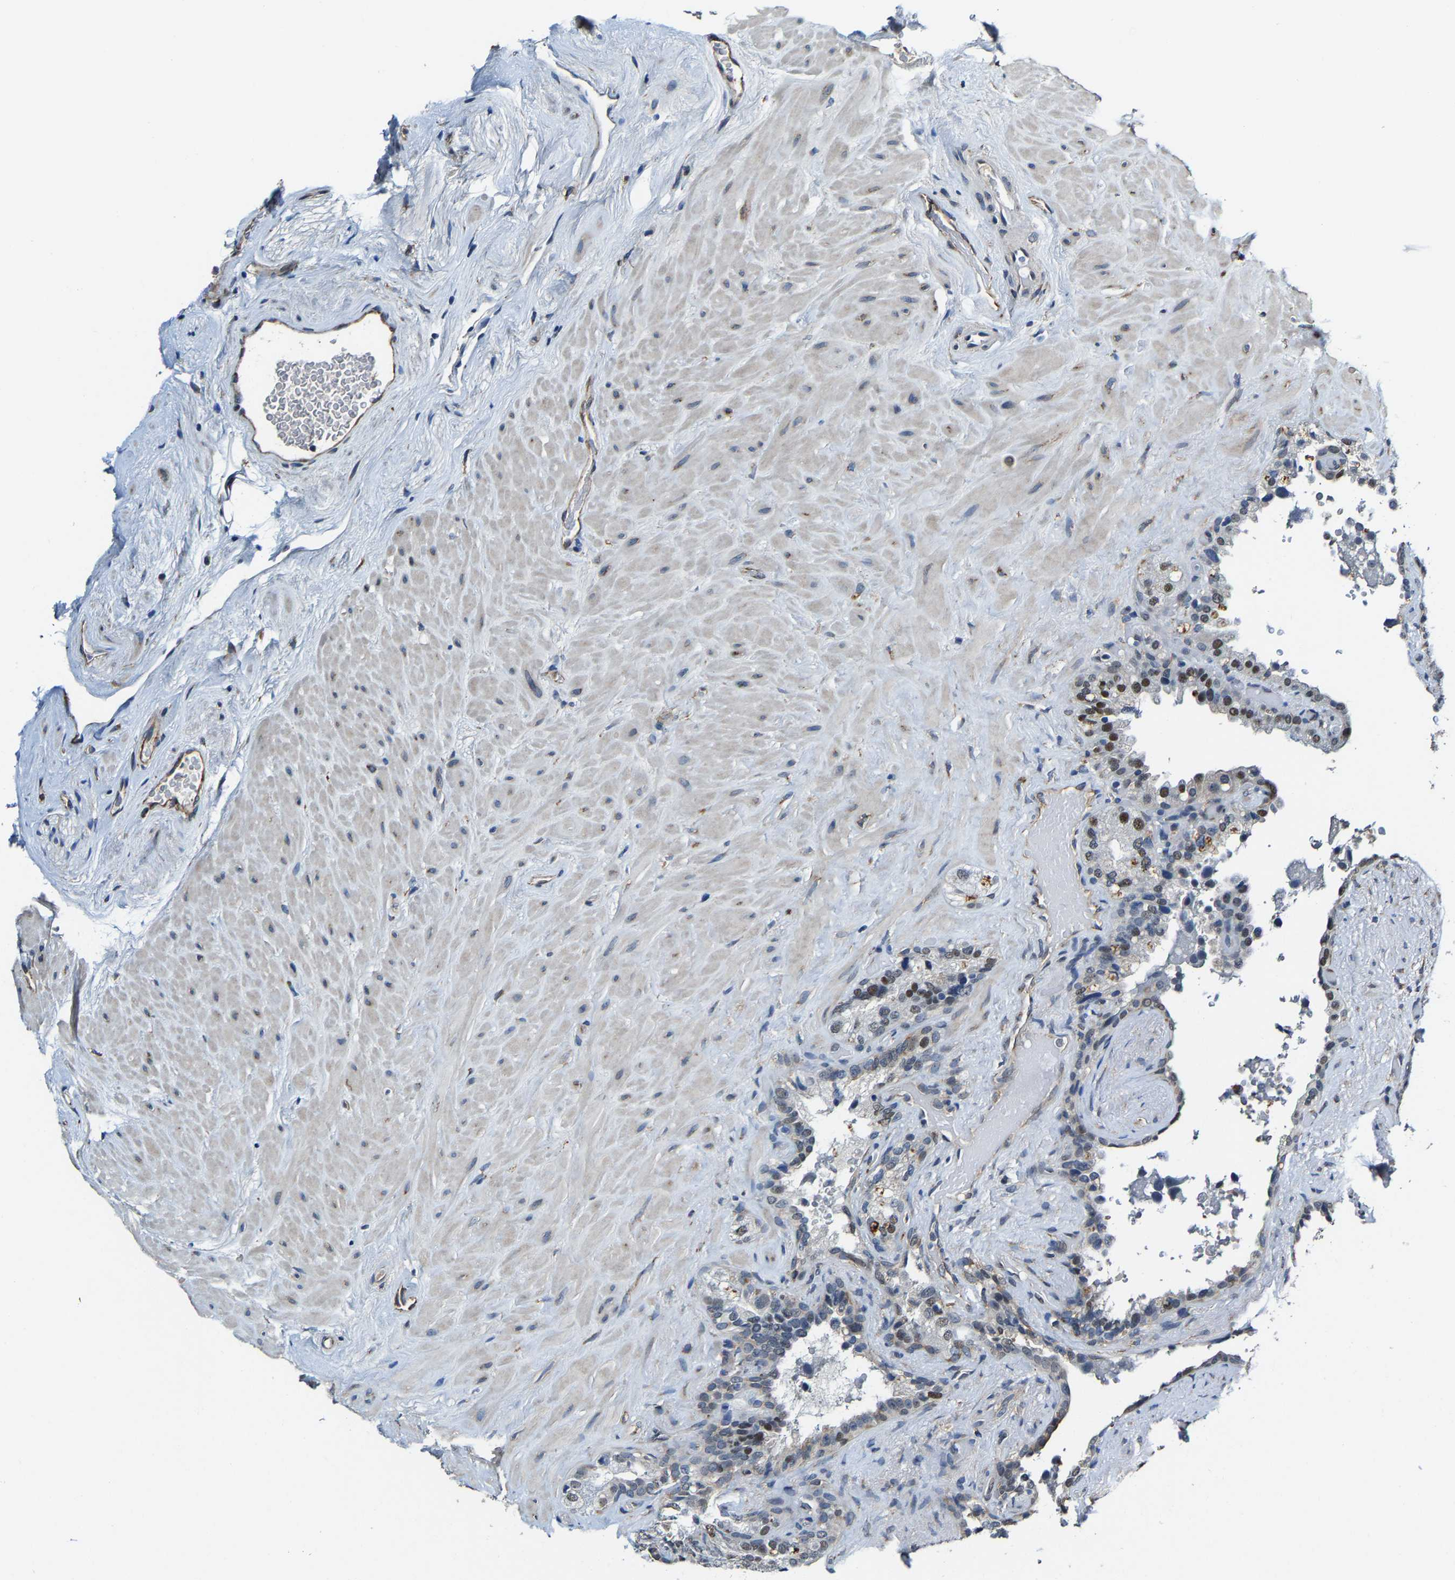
{"staining": {"intensity": "moderate", "quantity": "<25%", "location": "nuclear"}, "tissue": "seminal vesicle", "cell_type": "Glandular cells", "image_type": "normal", "snomed": [{"axis": "morphology", "description": "Normal tissue, NOS"}, {"axis": "topography", "description": "Seminal veicle"}], "caption": "Immunohistochemical staining of unremarkable human seminal vesicle reveals <25% levels of moderate nuclear protein expression in about <25% of glandular cells.", "gene": "METTL1", "patient": {"sex": "male", "age": 68}}